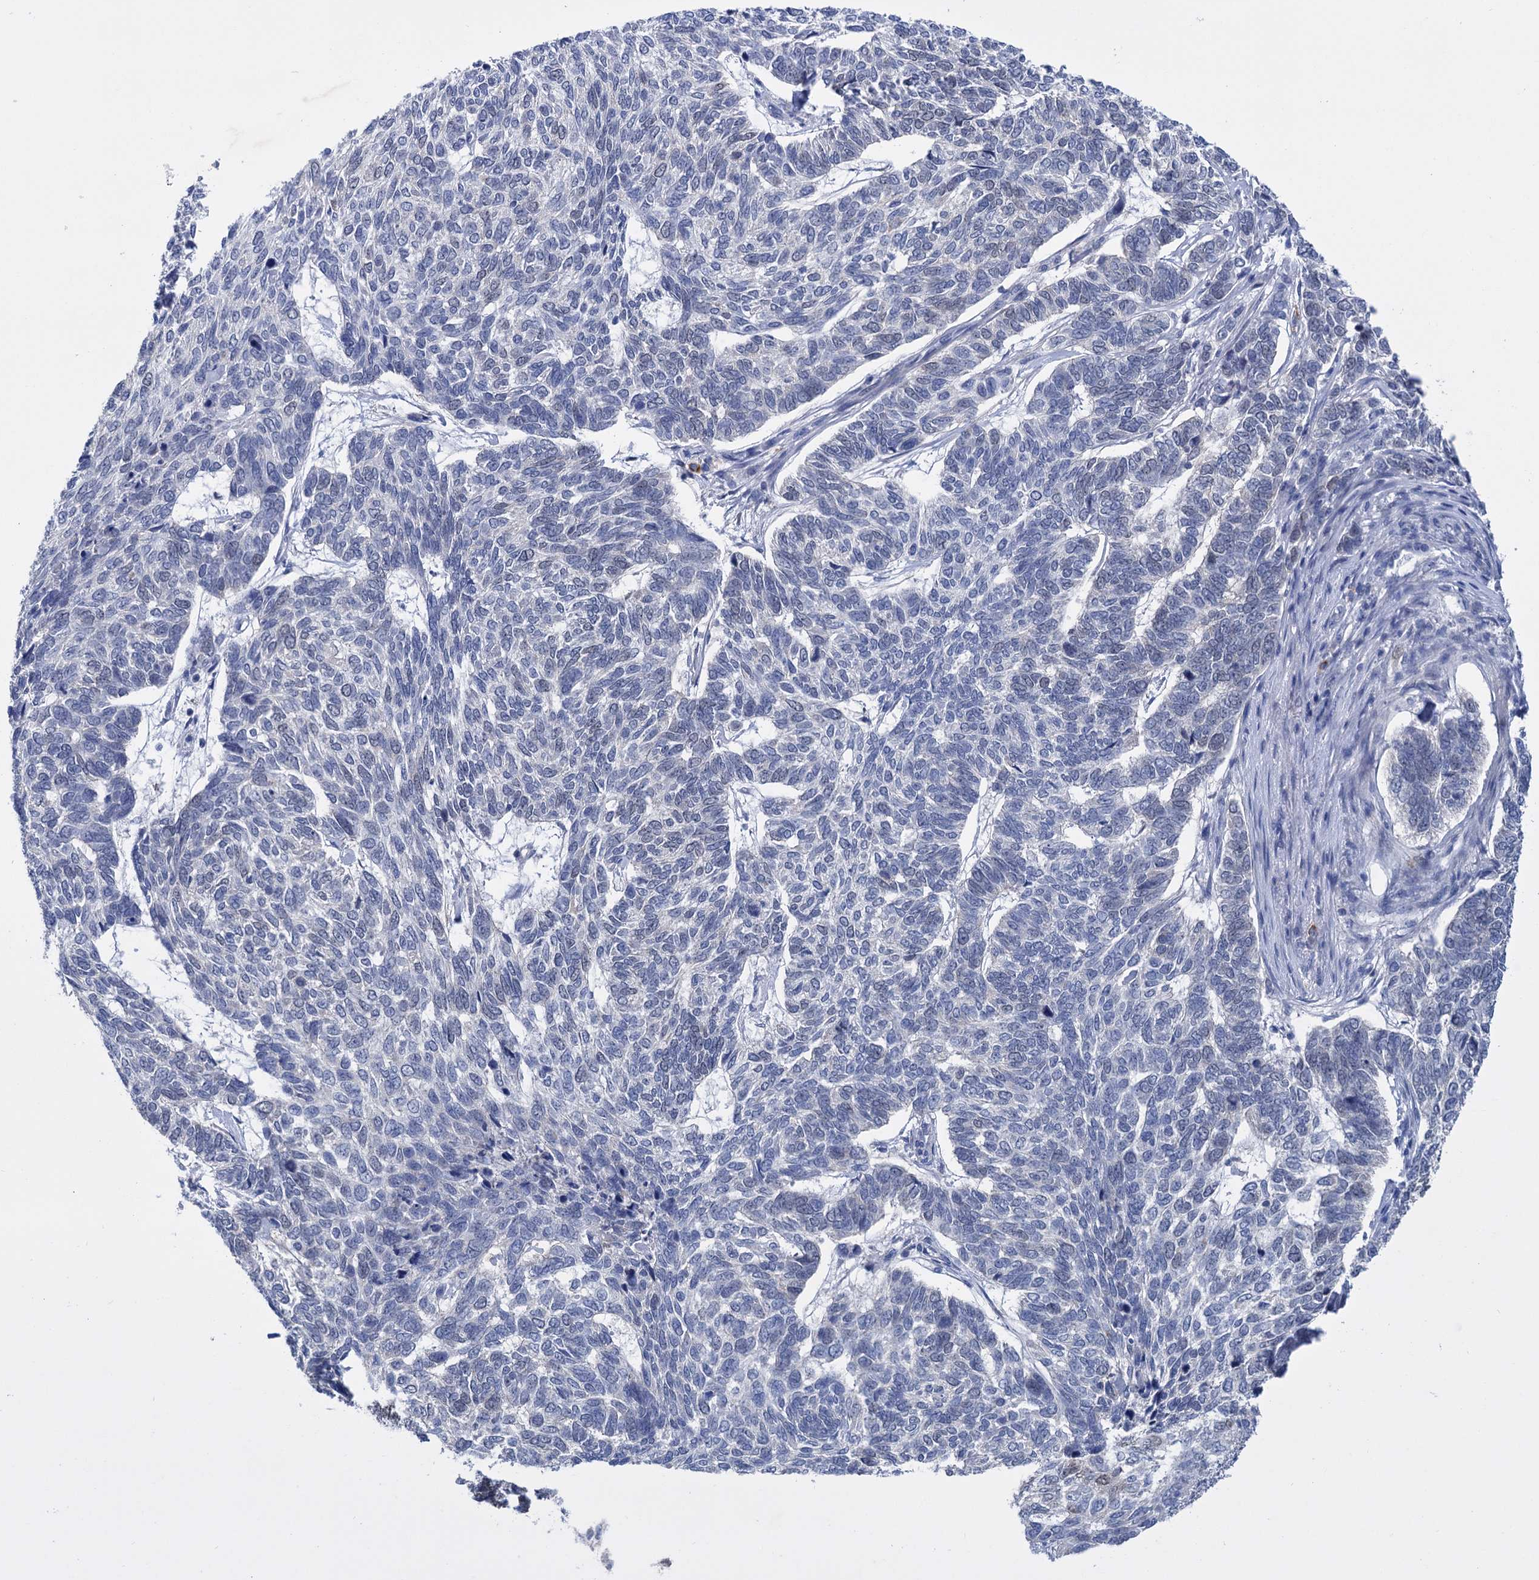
{"staining": {"intensity": "negative", "quantity": "none", "location": "none"}, "tissue": "skin cancer", "cell_type": "Tumor cells", "image_type": "cancer", "snomed": [{"axis": "morphology", "description": "Basal cell carcinoma"}, {"axis": "topography", "description": "Skin"}], "caption": "A high-resolution histopathology image shows IHC staining of skin cancer, which exhibits no significant expression in tumor cells.", "gene": "FAM111B", "patient": {"sex": "female", "age": 65}}